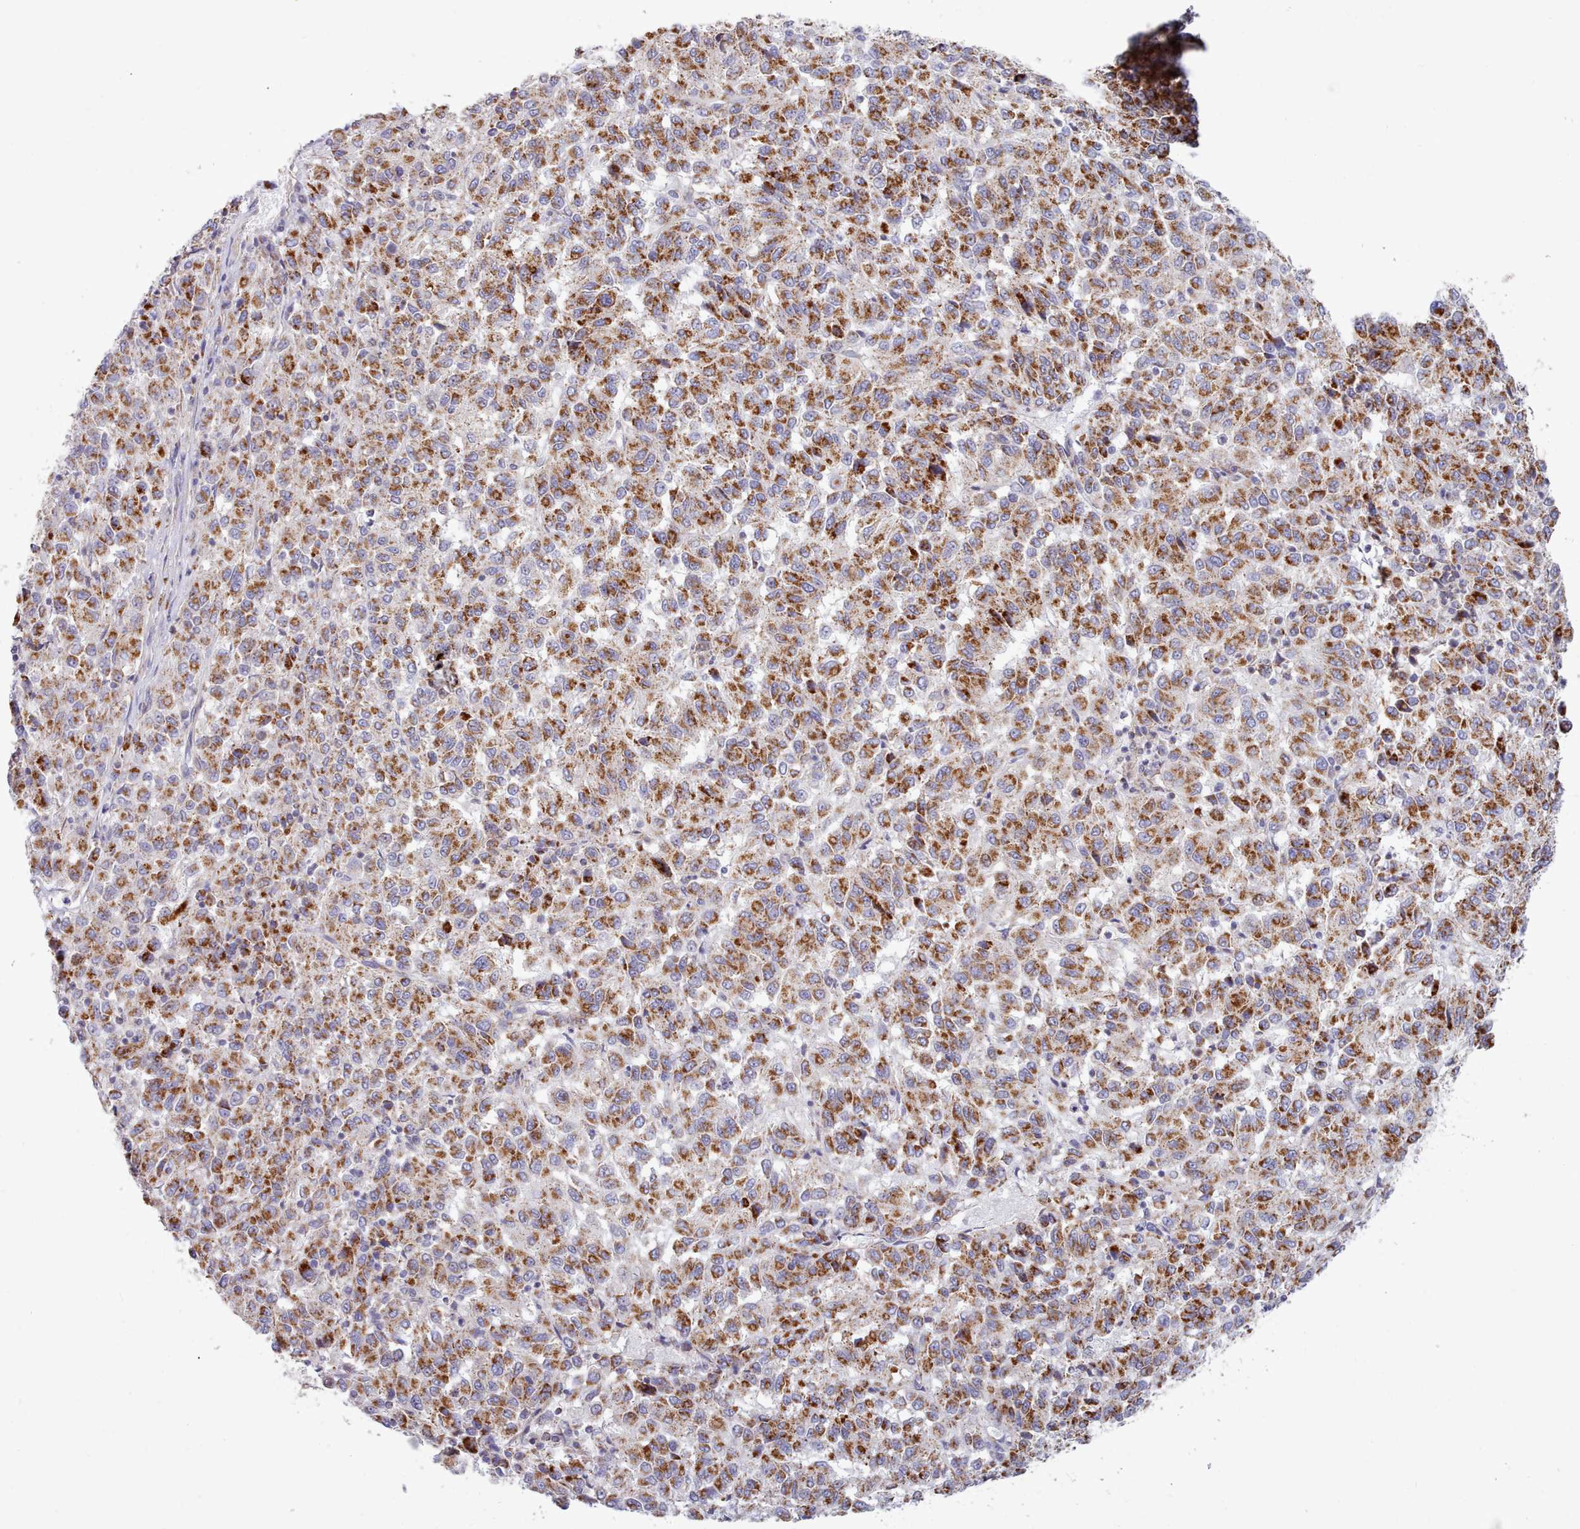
{"staining": {"intensity": "strong", "quantity": ">75%", "location": "cytoplasmic/membranous"}, "tissue": "melanoma", "cell_type": "Tumor cells", "image_type": "cancer", "snomed": [{"axis": "morphology", "description": "Malignant melanoma, Metastatic site"}, {"axis": "topography", "description": "Lung"}], "caption": "Immunohistochemistry photomicrograph of neoplastic tissue: melanoma stained using immunohistochemistry reveals high levels of strong protein expression localized specifically in the cytoplasmic/membranous of tumor cells, appearing as a cytoplasmic/membranous brown color.", "gene": "MRPL21", "patient": {"sex": "male", "age": 64}}